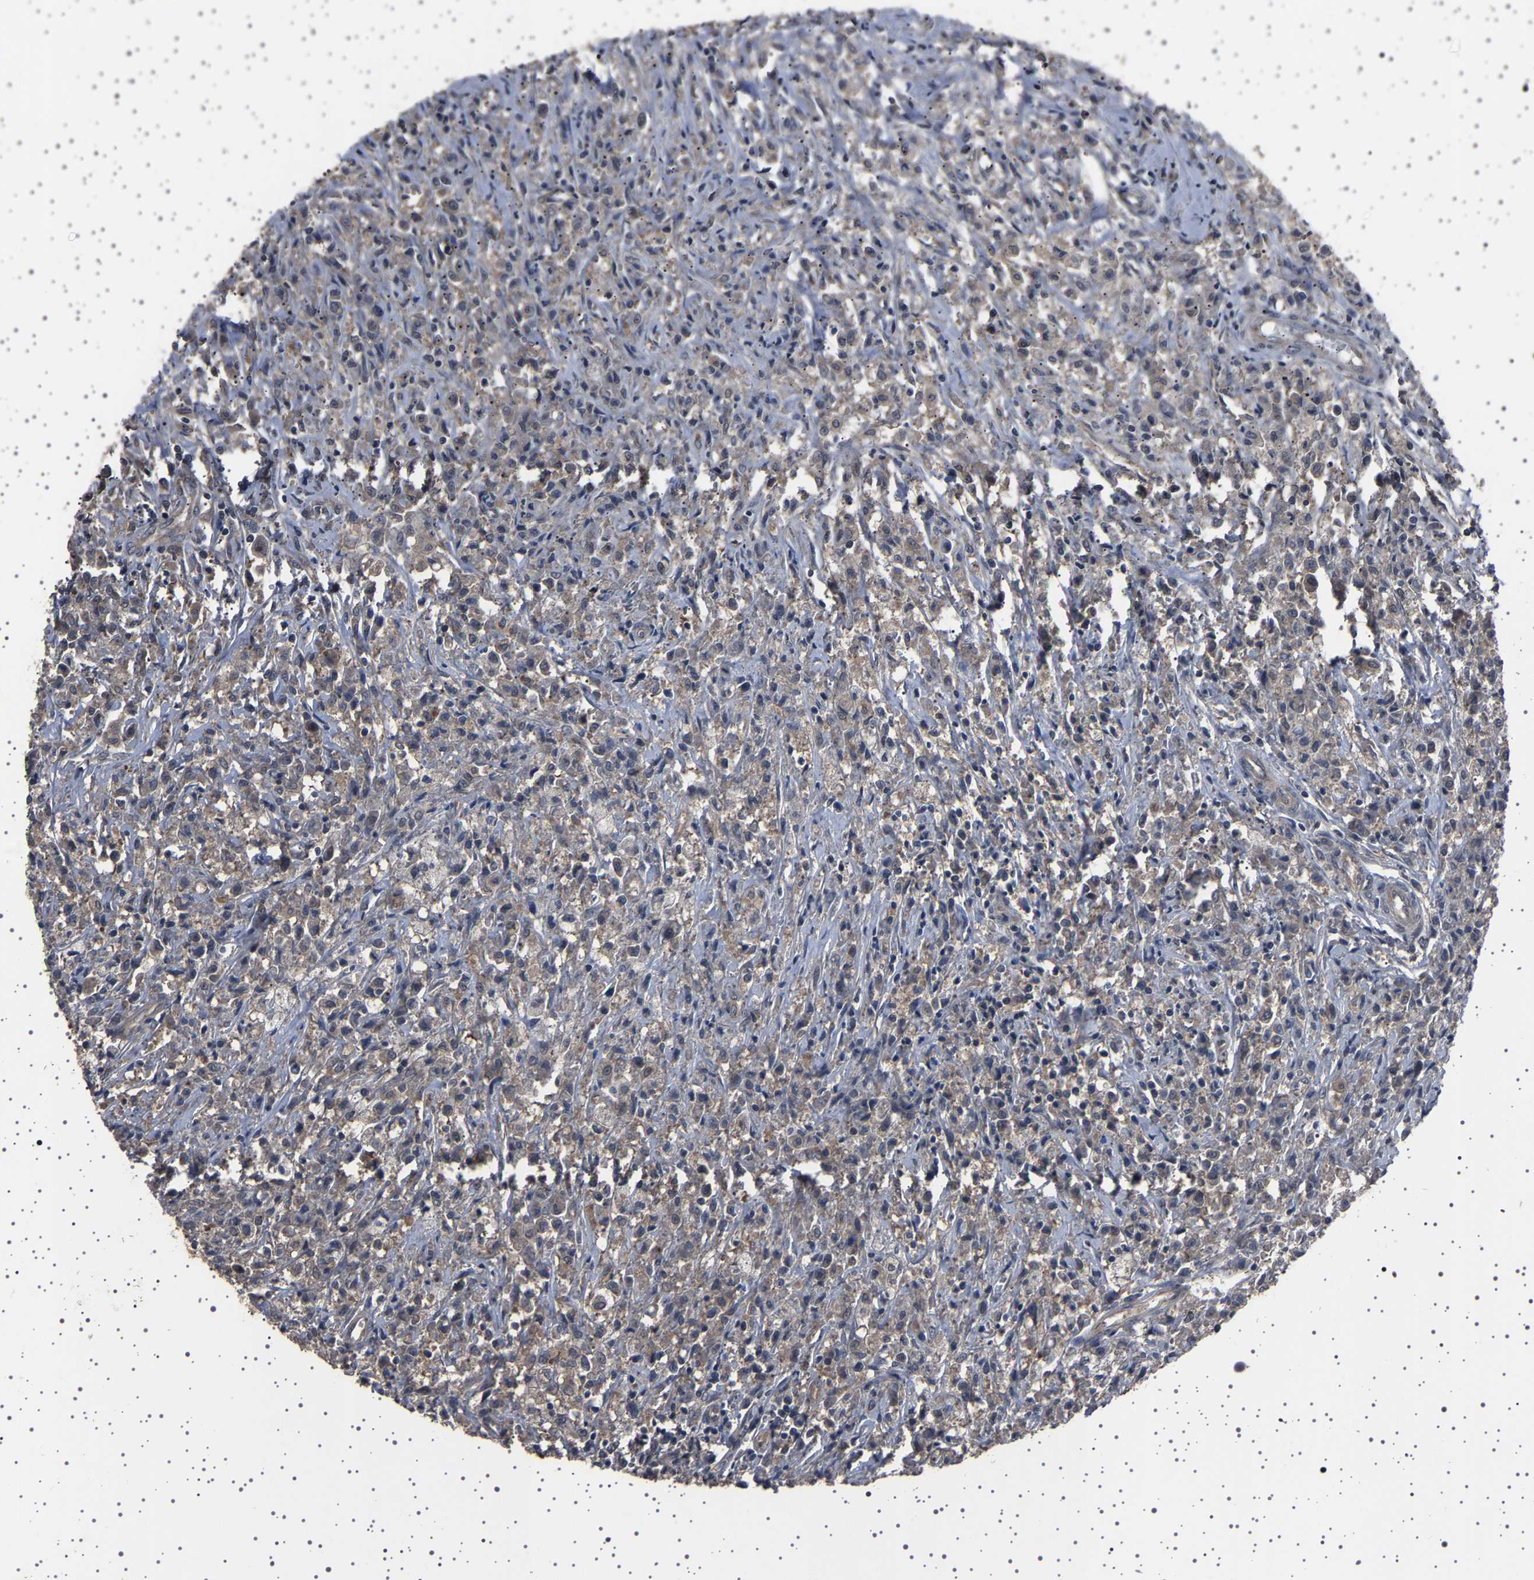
{"staining": {"intensity": "weak", "quantity": ">75%", "location": "cytoplasmic/membranous"}, "tissue": "testis cancer", "cell_type": "Tumor cells", "image_type": "cancer", "snomed": [{"axis": "morphology", "description": "Carcinoma, Embryonal, NOS"}, {"axis": "topography", "description": "Testis"}], "caption": "This photomicrograph exhibits embryonal carcinoma (testis) stained with immunohistochemistry to label a protein in brown. The cytoplasmic/membranous of tumor cells show weak positivity for the protein. Nuclei are counter-stained blue.", "gene": "NCKAP1", "patient": {"sex": "male", "age": 2}}